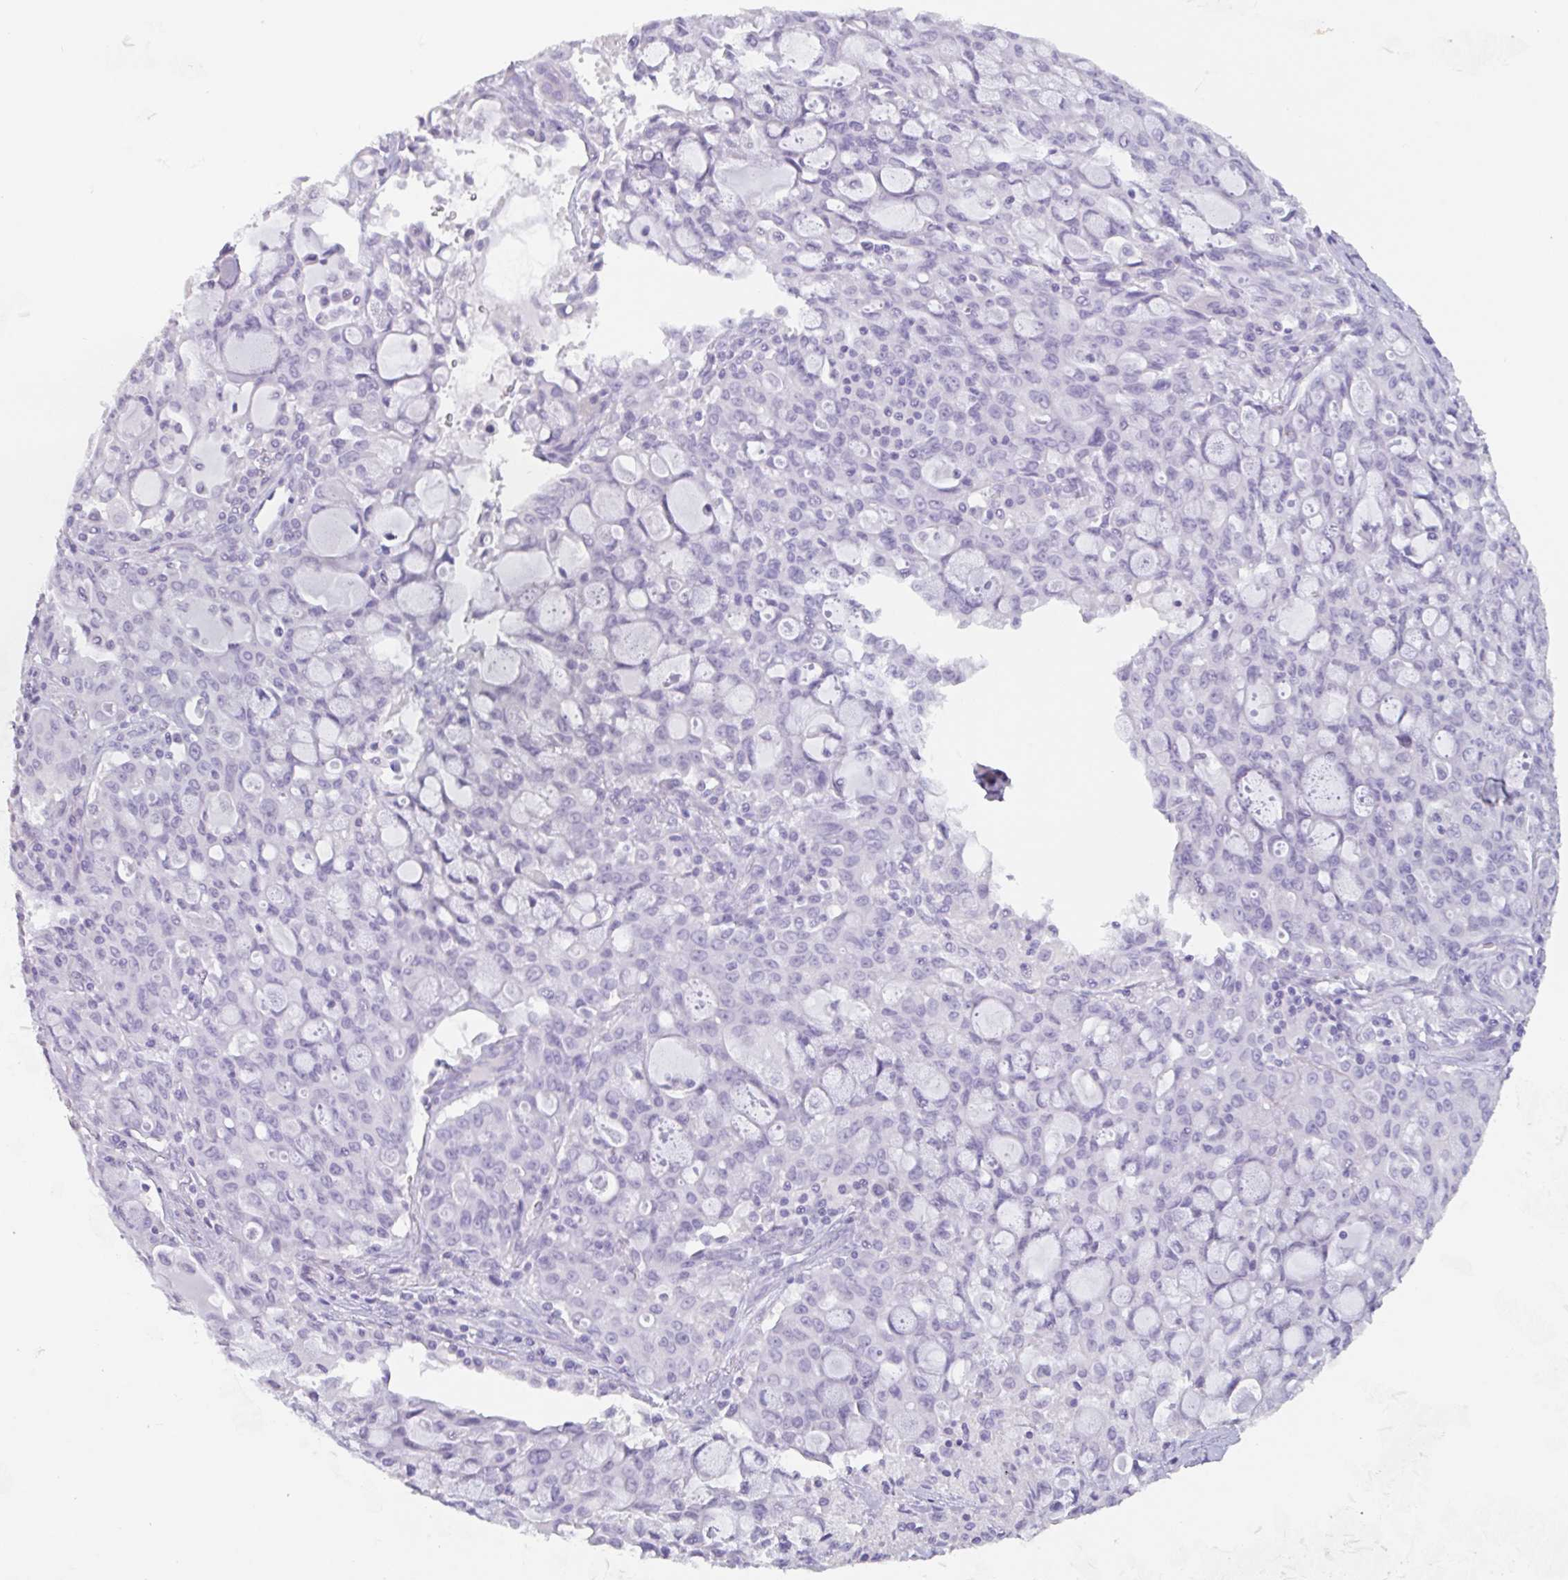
{"staining": {"intensity": "negative", "quantity": "none", "location": "none"}, "tissue": "lung cancer", "cell_type": "Tumor cells", "image_type": "cancer", "snomed": [{"axis": "morphology", "description": "Adenocarcinoma, NOS"}, {"axis": "topography", "description": "Lung"}], "caption": "IHC image of neoplastic tissue: lung cancer stained with DAB reveals no significant protein expression in tumor cells. The staining is performed using DAB (3,3'-diaminobenzidine) brown chromogen with nuclei counter-stained in using hematoxylin.", "gene": "EMC4", "patient": {"sex": "female", "age": 44}}